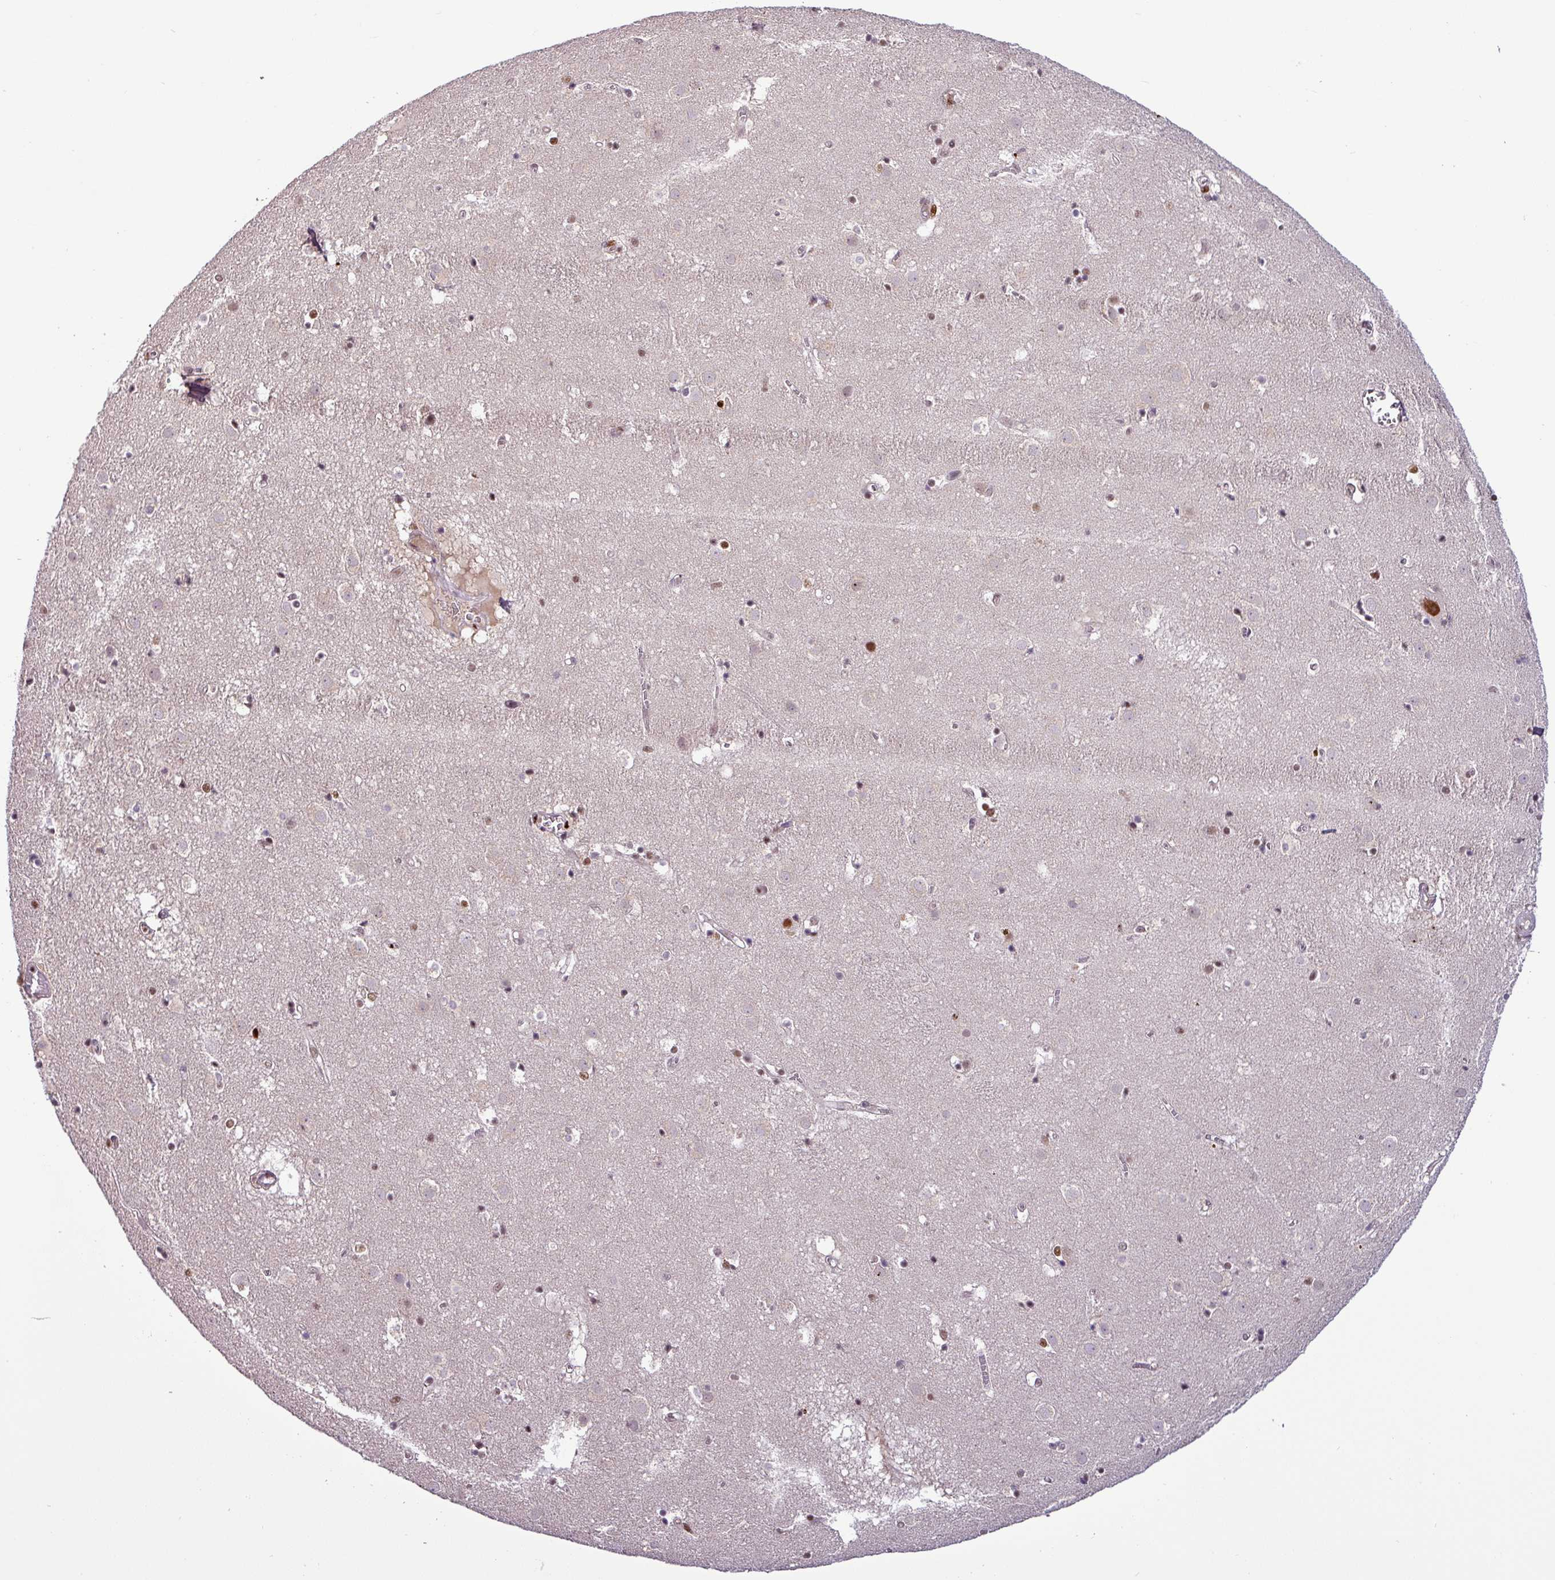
{"staining": {"intensity": "moderate", "quantity": "<25%", "location": "nuclear"}, "tissue": "caudate", "cell_type": "Glial cells", "image_type": "normal", "snomed": [{"axis": "morphology", "description": "Normal tissue, NOS"}, {"axis": "topography", "description": "Lateral ventricle wall"}], "caption": "Caudate stained for a protein reveals moderate nuclear positivity in glial cells. Immunohistochemistry (ihc) stains the protein of interest in brown and the nuclei are stained blue.", "gene": "IRF2BPL", "patient": {"sex": "male", "age": 70}}